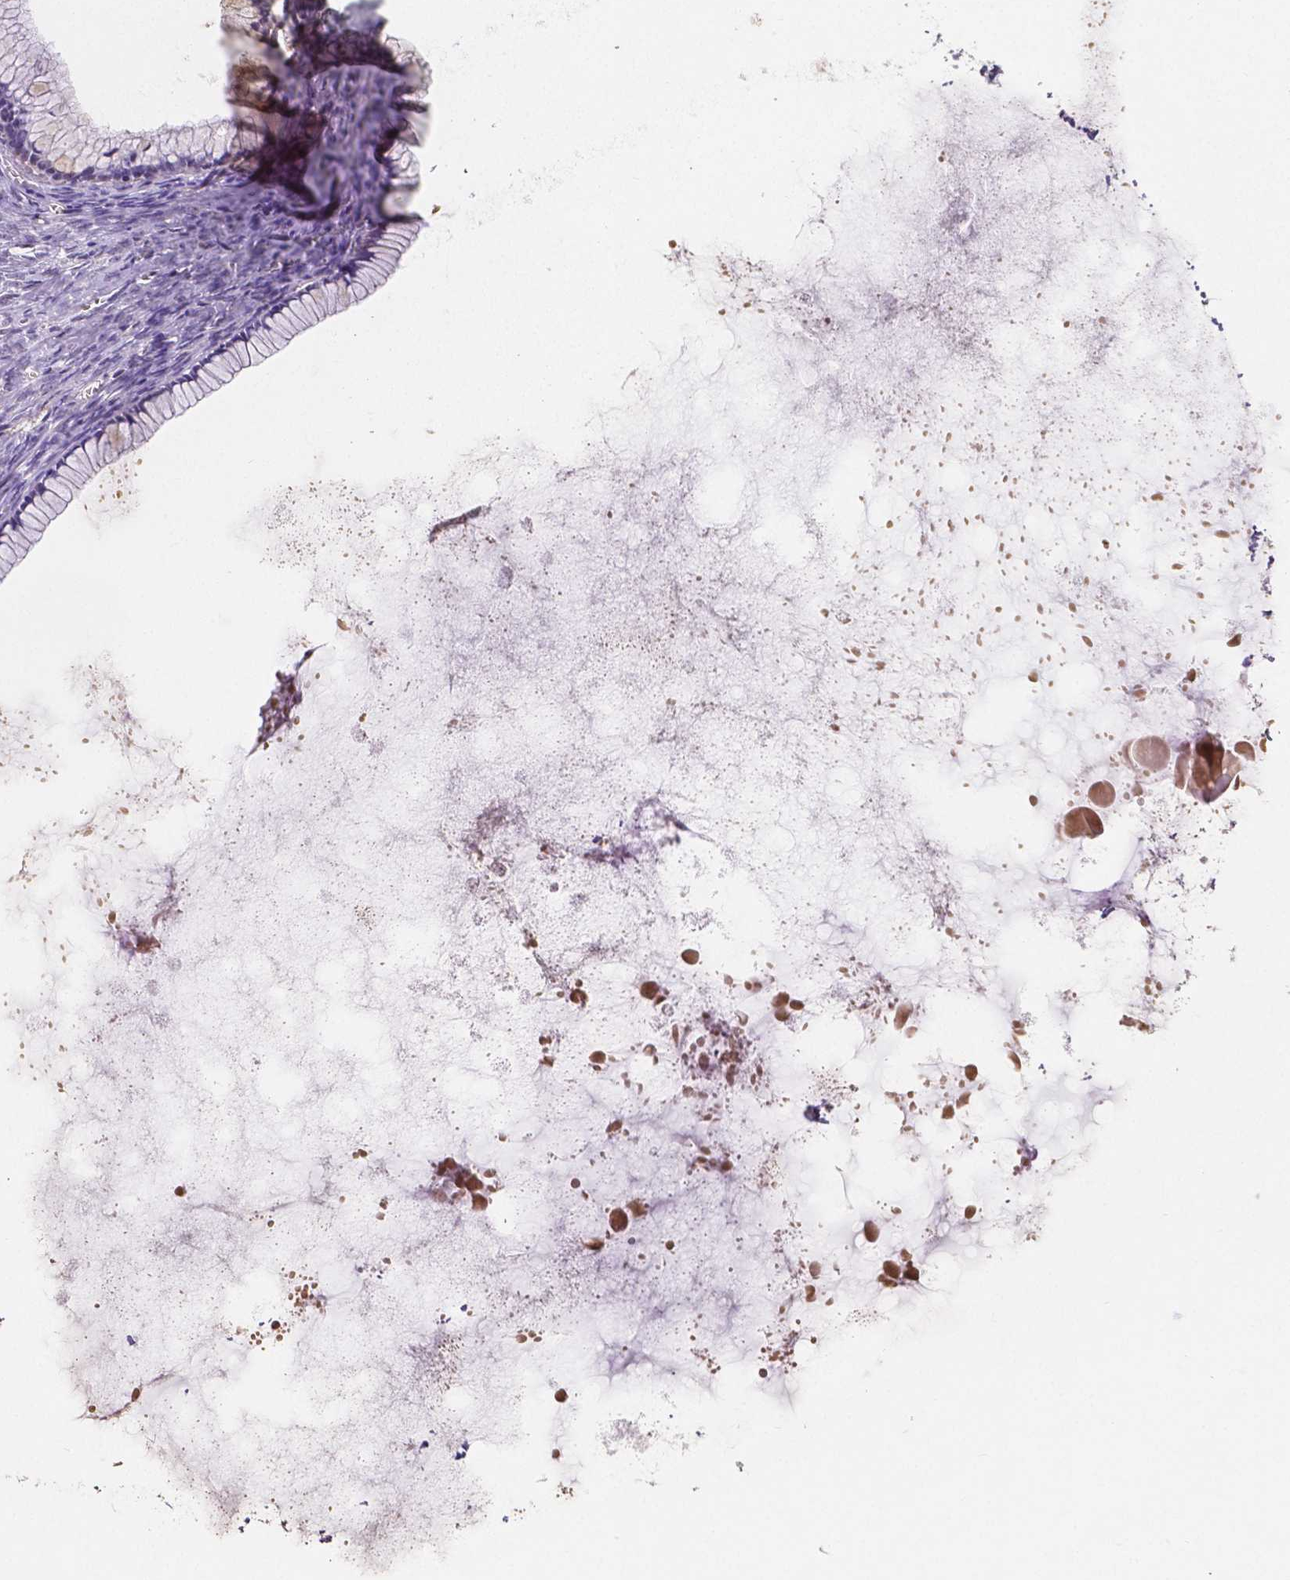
{"staining": {"intensity": "negative", "quantity": "none", "location": "none"}, "tissue": "ovarian cancer", "cell_type": "Tumor cells", "image_type": "cancer", "snomed": [{"axis": "morphology", "description": "Cystadenocarcinoma, mucinous, NOS"}, {"axis": "topography", "description": "Ovary"}], "caption": "Immunohistochemistry photomicrograph of human mucinous cystadenocarcinoma (ovarian) stained for a protein (brown), which demonstrates no staining in tumor cells.", "gene": "ELAVL2", "patient": {"sex": "female", "age": 41}}